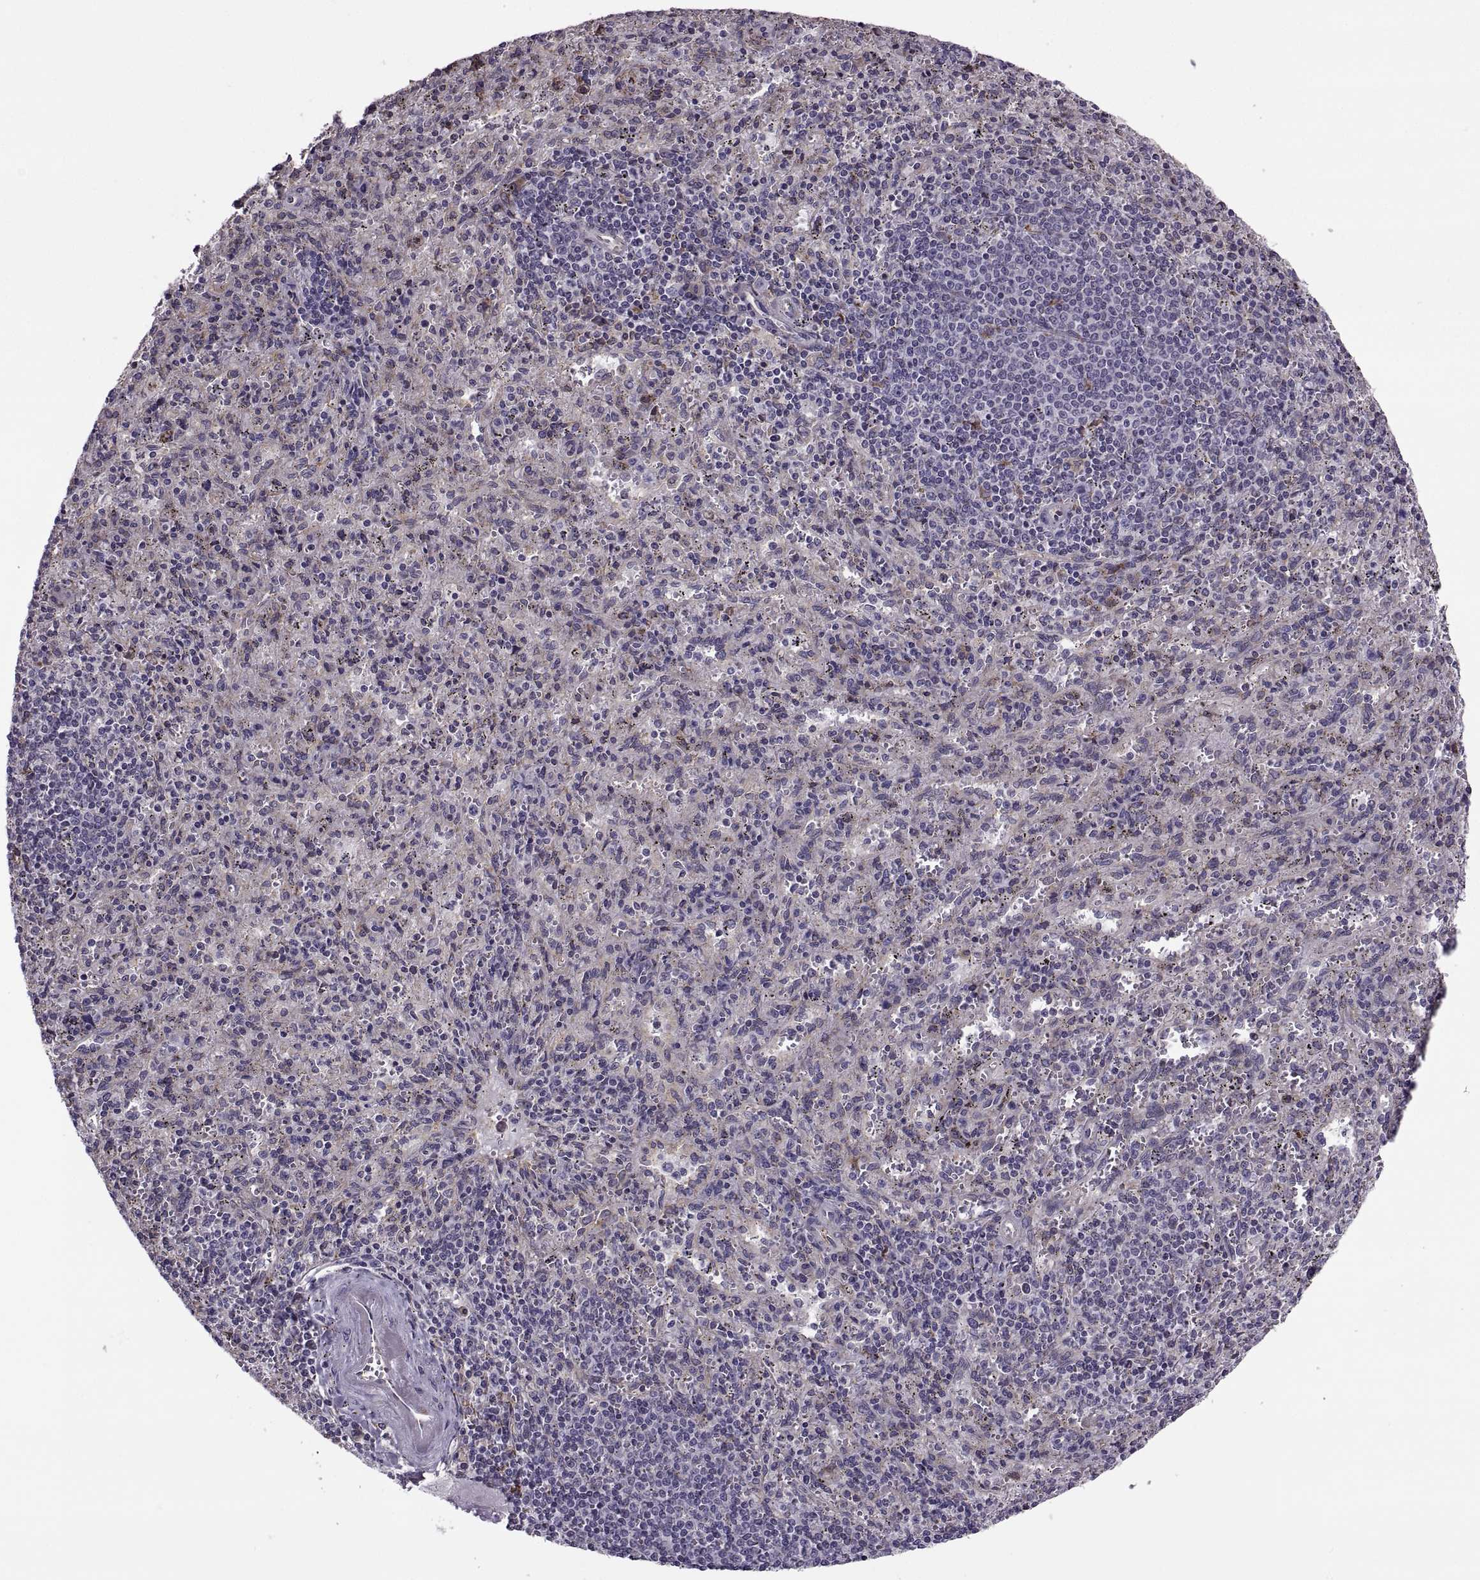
{"staining": {"intensity": "negative", "quantity": "none", "location": "none"}, "tissue": "spleen", "cell_type": "Cells in red pulp", "image_type": "normal", "snomed": [{"axis": "morphology", "description": "Normal tissue, NOS"}, {"axis": "topography", "description": "Spleen"}], "caption": "DAB immunohistochemical staining of benign spleen displays no significant positivity in cells in red pulp. (DAB IHC visualized using brightfield microscopy, high magnification).", "gene": "LETM2", "patient": {"sex": "male", "age": 57}}